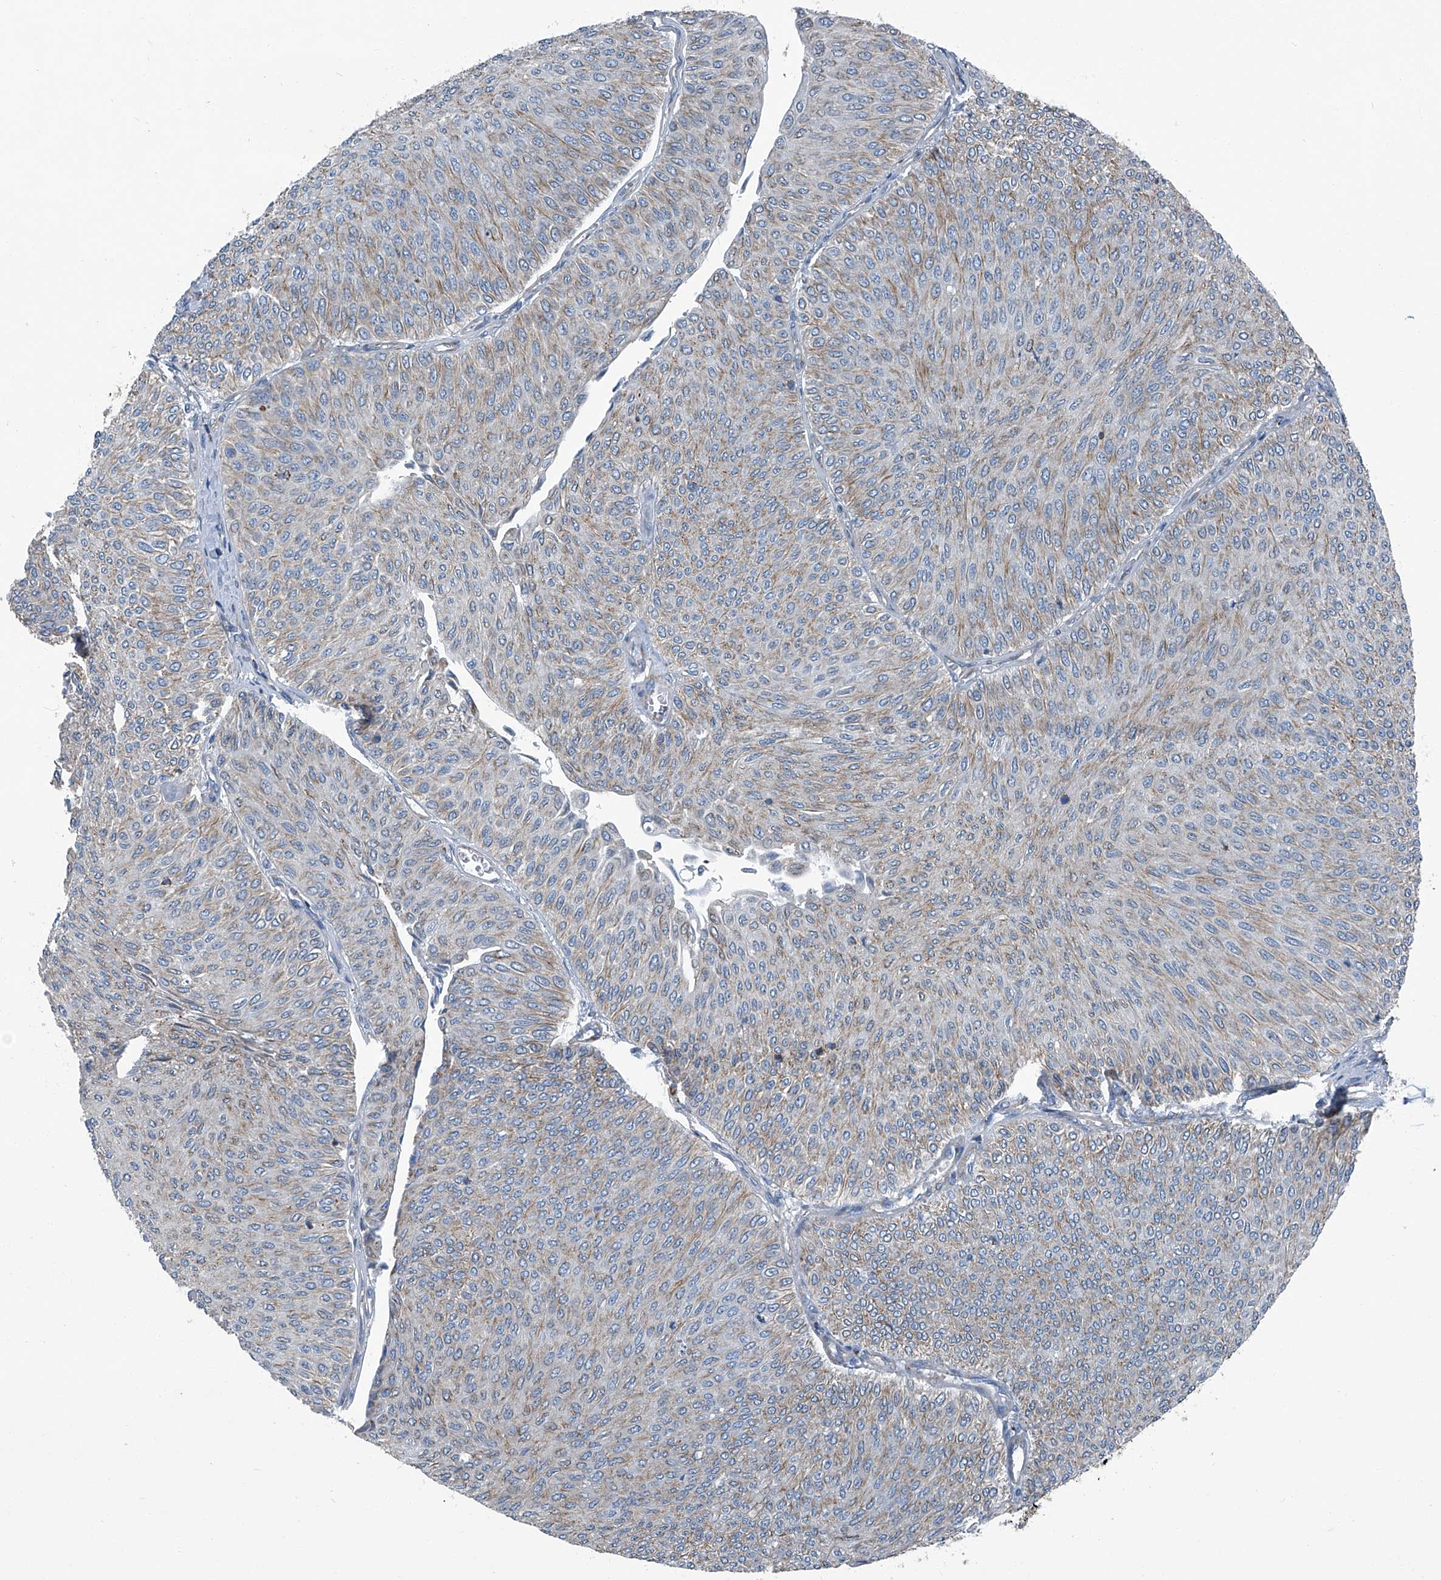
{"staining": {"intensity": "weak", "quantity": "<25%", "location": "cytoplasmic/membranous"}, "tissue": "urothelial cancer", "cell_type": "Tumor cells", "image_type": "cancer", "snomed": [{"axis": "morphology", "description": "Urothelial carcinoma, Low grade"}, {"axis": "topography", "description": "Urinary bladder"}], "caption": "Urothelial cancer stained for a protein using IHC shows no positivity tumor cells.", "gene": "SEPTIN7", "patient": {"sex": "male", "age": 78}}